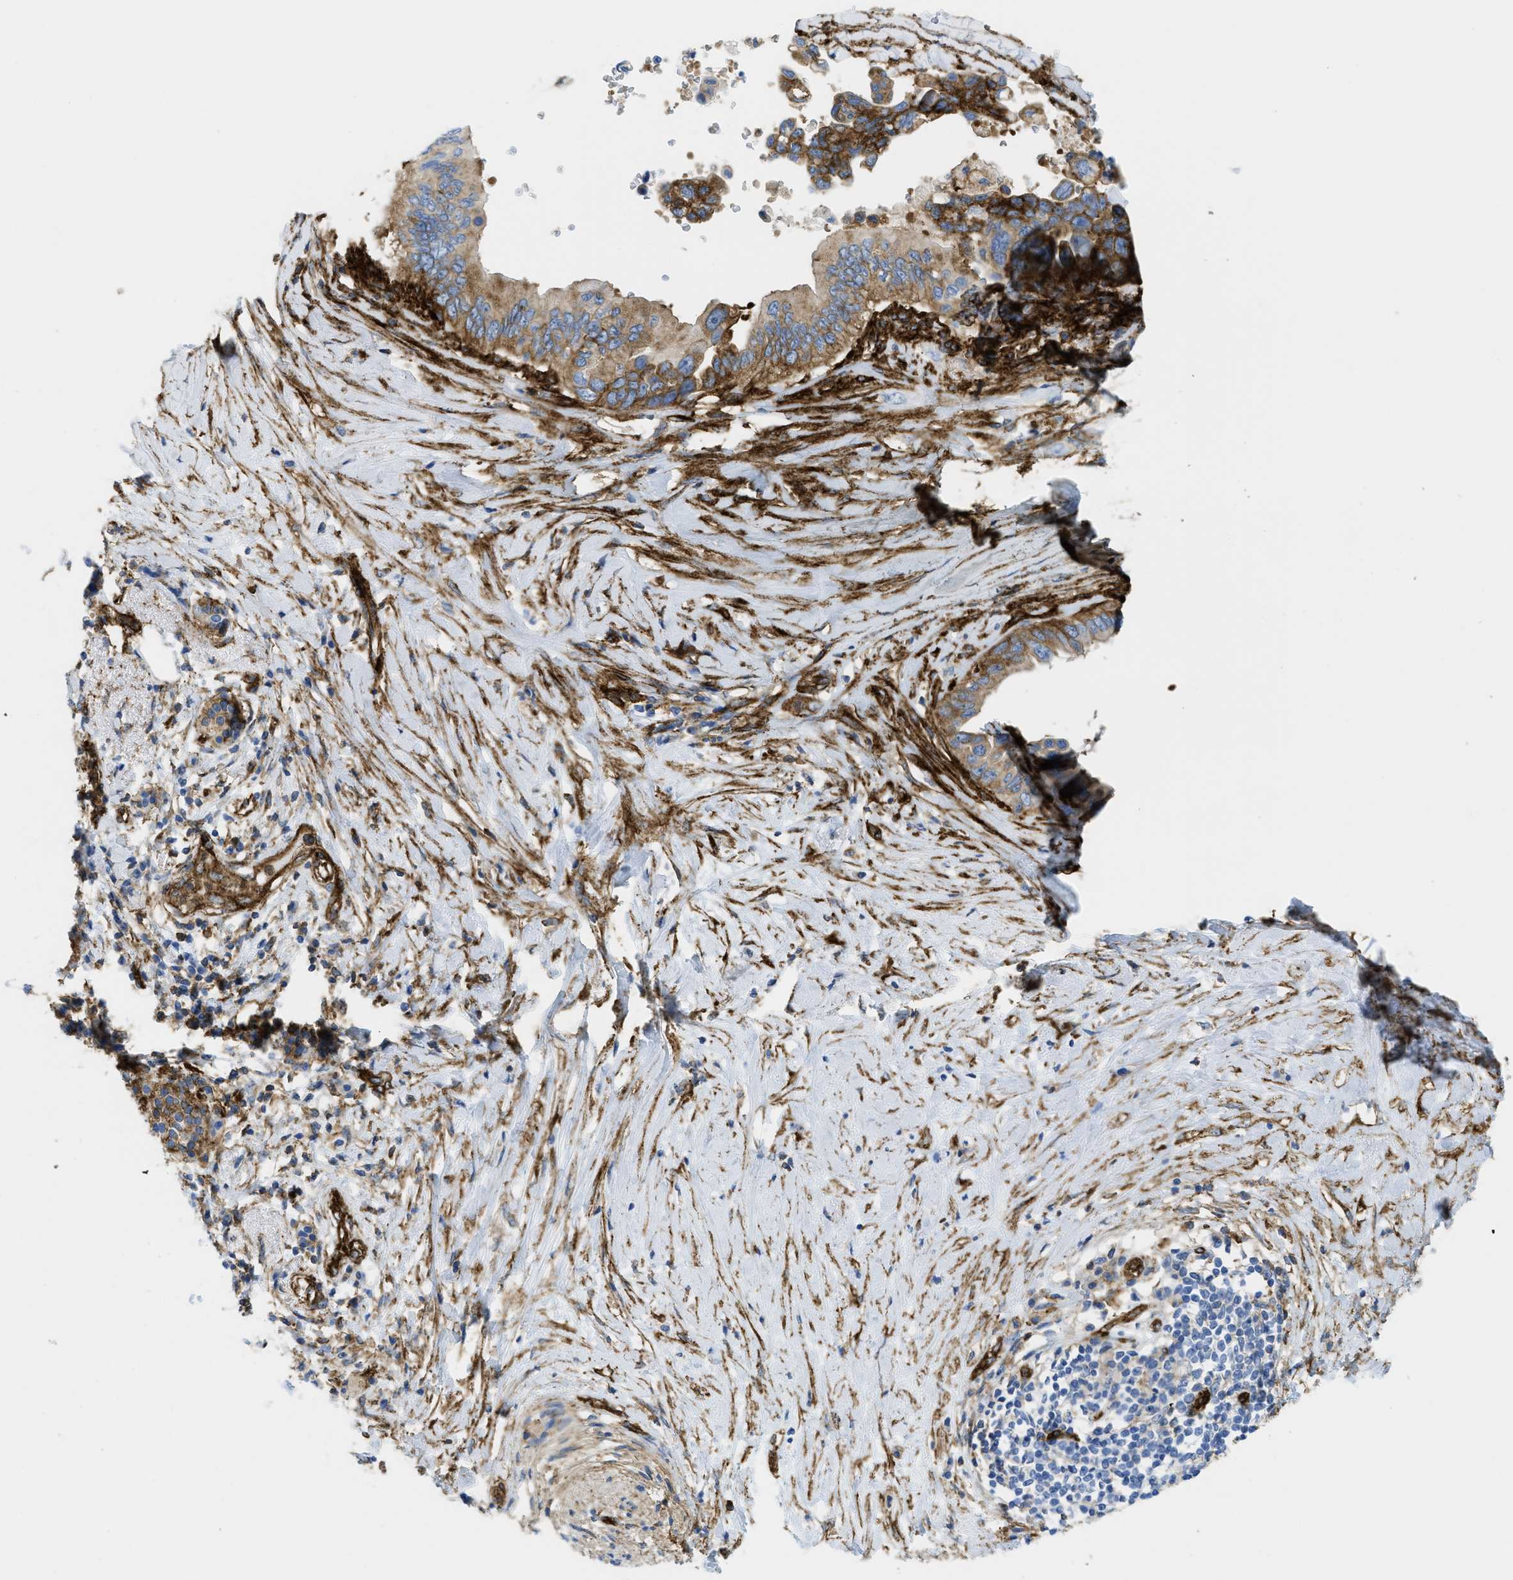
{"staining": {"intensity": "moderate", "quantity": "25%-75%", "location": "cytoplasmic/membranous"}, "tissue": "pancreatic cancer", "cell_type": "Tumor cells", "image_type": "cancer", "snomed": [{"axis": "morphology", "description": "Adenocarcinoma, NOS"}, {"axis": "topography", "description": "Pancreas"}], "caption": "A photomicrograph of human pancreatic cancer stained for a protein demonstrates moderate cytoplasmic/membranous brown staining in tumor cells.", "gene": "HIP1", "patient": {"sex": "female", "age": 56}}